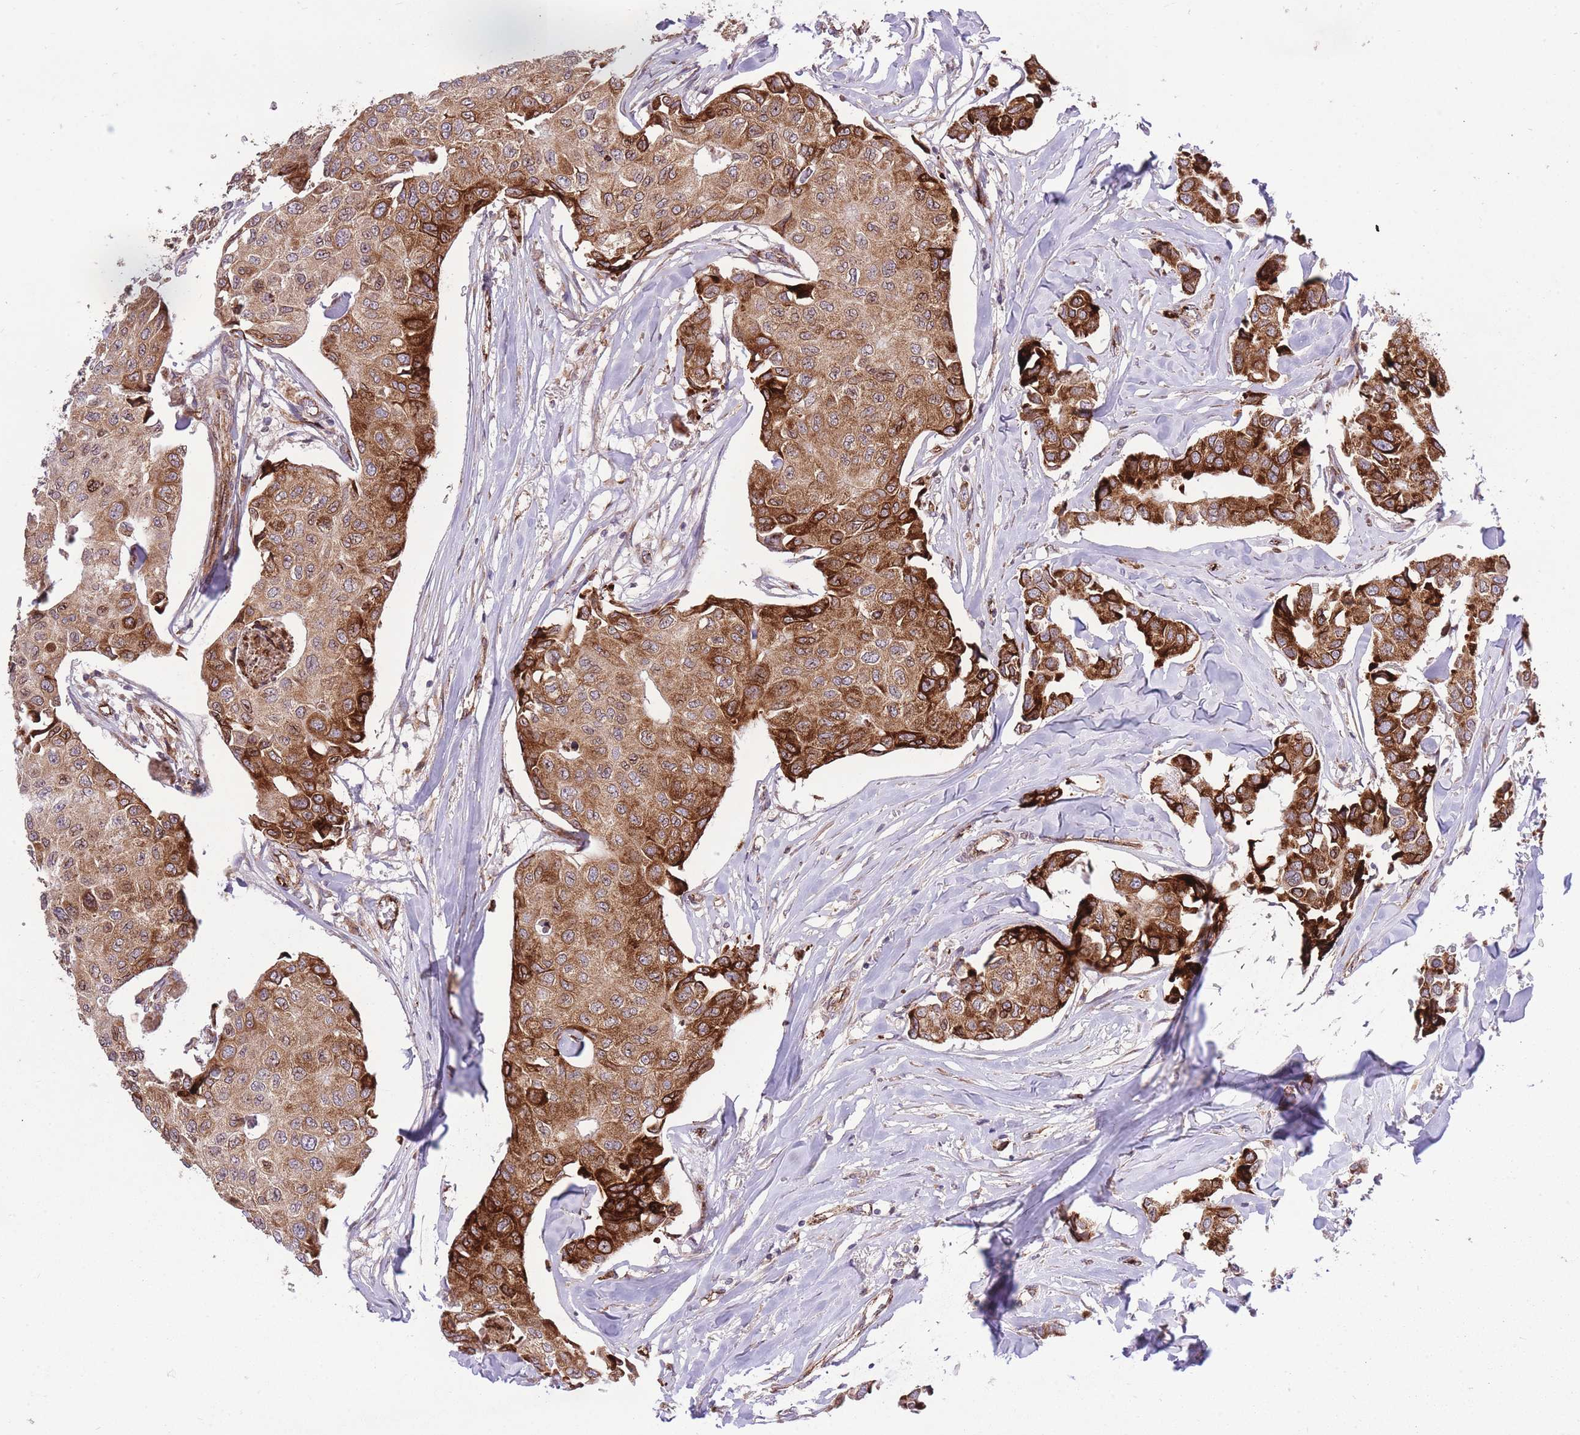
{"staining": {"intensity": "strong", "quantity": "25%-75%", "location": "cytoplasmic/membranous"}, "tissue": "breast cancer", "cell_type": "Tumor cells", "image_type": "cancer", "snomed": [{"axis": "morphology", "description": "Duct carcinoma"}, {"axis": "topography", "description": "Breast"}], "caption": "Breast intraductal carcinoma stained with immunohistochemistry displays strong cytoplasmic/membranous staining in about 25%-75% of tumor cells.", "gene": "CISH", "patient": {"sex": "female", "age": 80}}